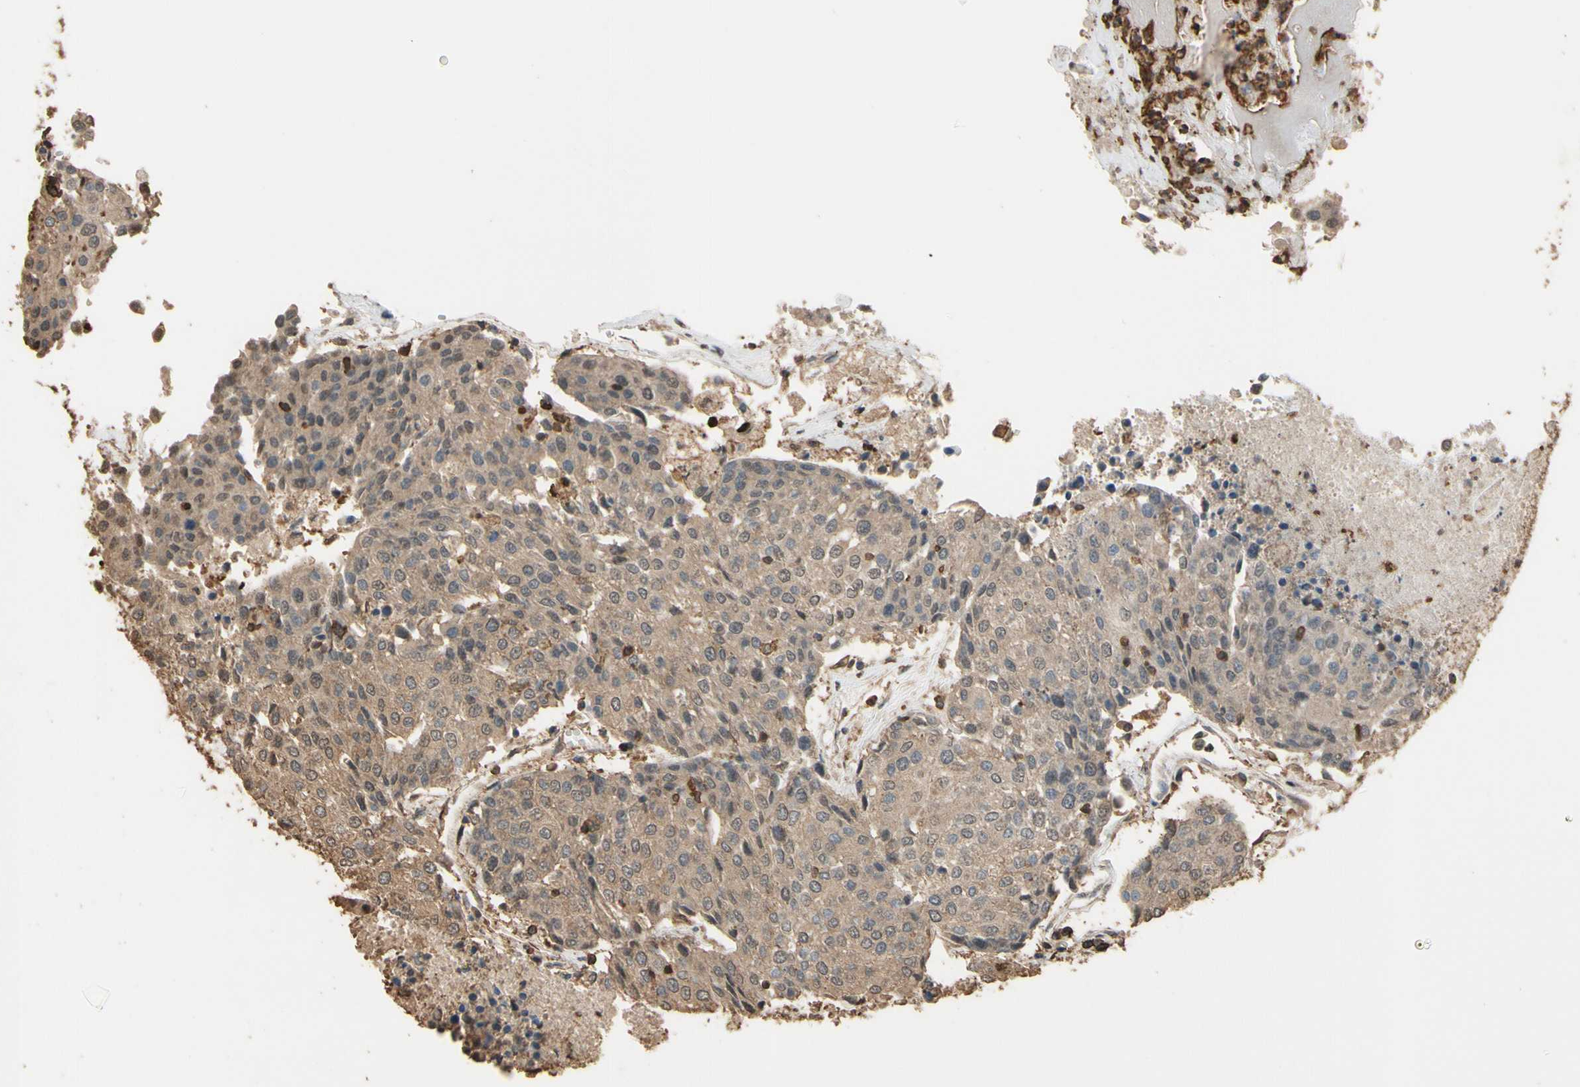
{"staining": {"intensity": "weak", "quantity": ">75%", "location": "cytoplasmic/membranous"}, "tissue": "urothelial cancer", "cell_type": "Tumor cells", "image_type": "cancer", "snomed": [{"axis": "morphology", "description": "Urothelial carcinoma, High grade"}, {"axis": "topography", "description": "Urinary bladder"}], "caption": "A brown stain shows weak cytoplasmic/membranous staining of a protein in urothelial cancer tumor cells.", "gene": "TNFSF13B", "patient": {"sex": "female", "age": 85}}